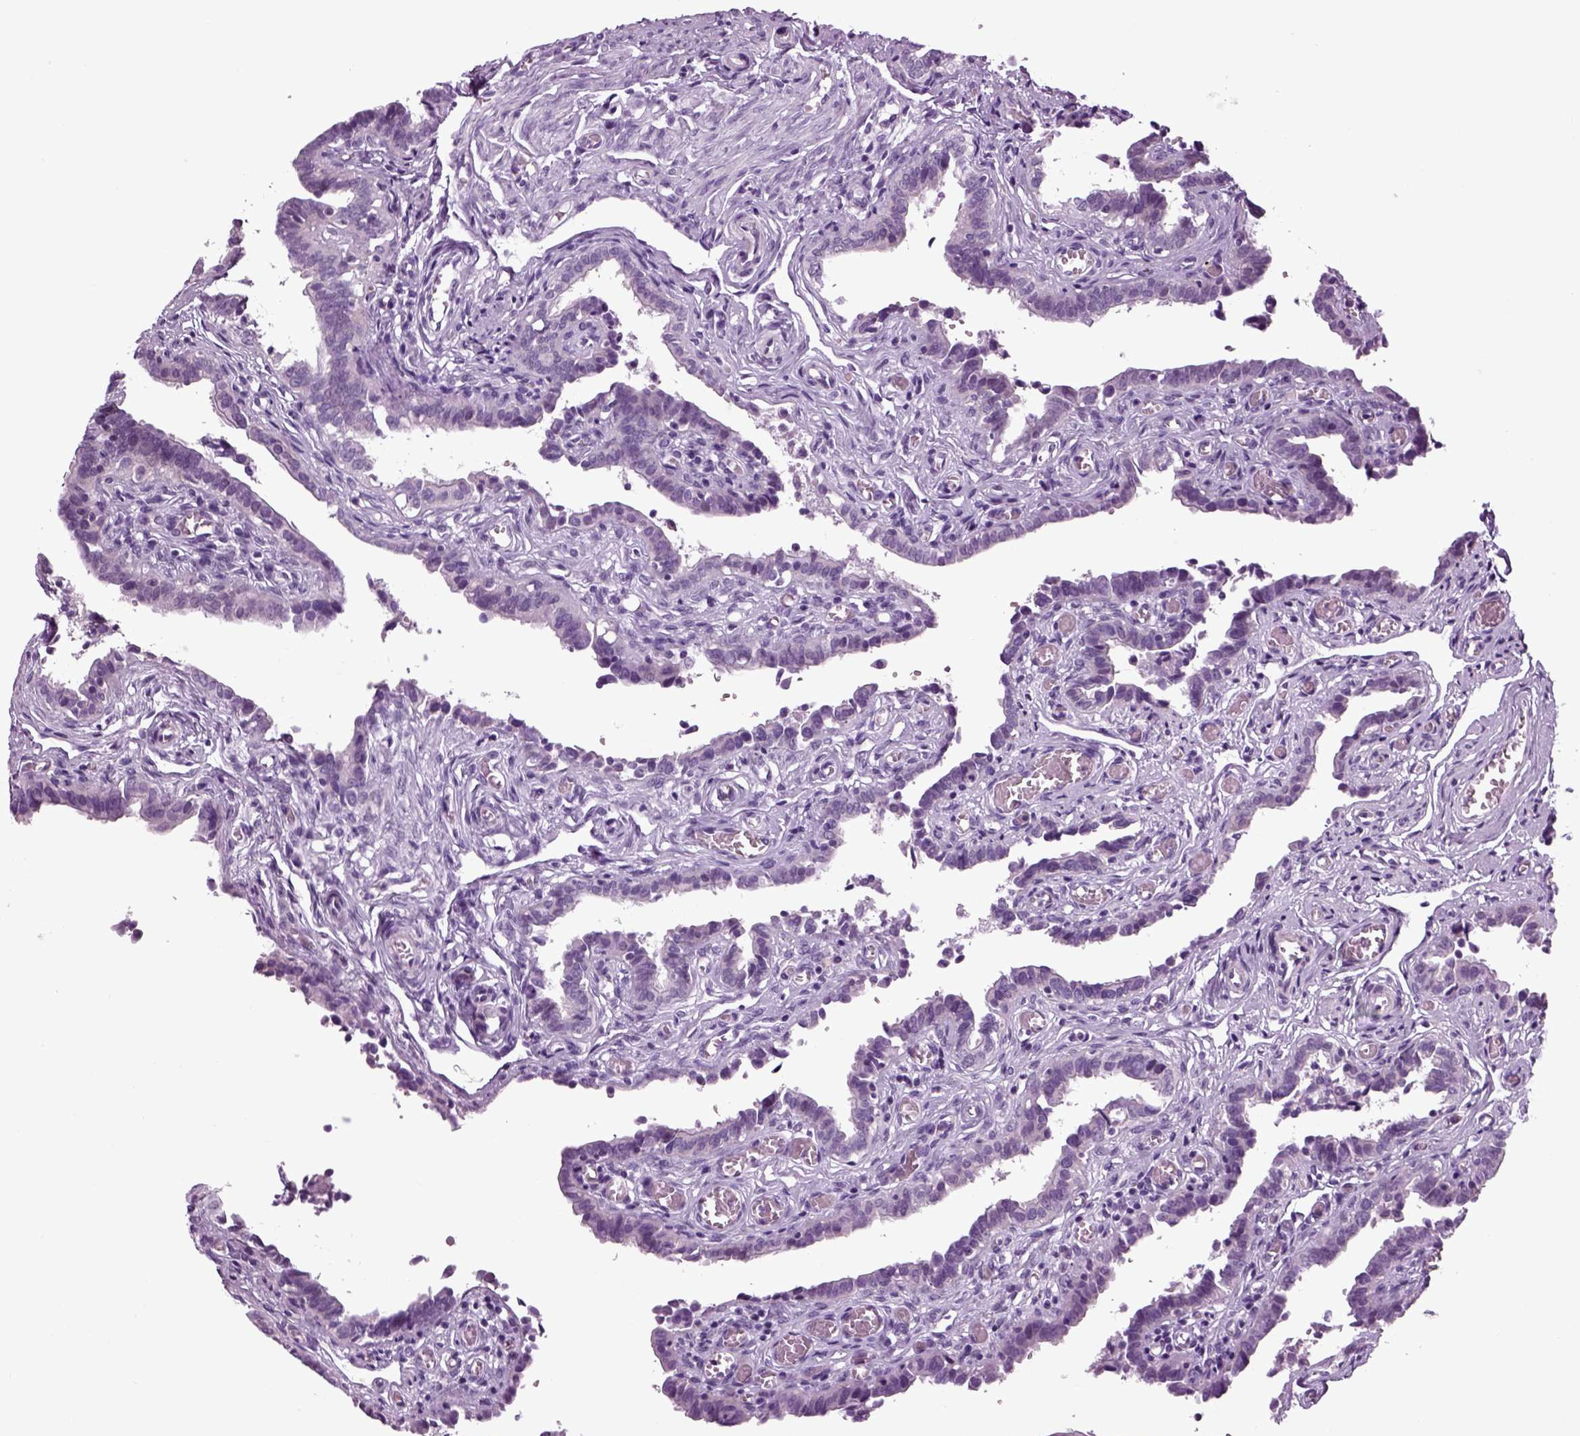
{"staining": {"intensity": "negative", "quantity": "none", "location": "none"}, "tissue": "fallopian tube", "cell_type": "Glandular cells", "image_type": "normal", "snomed": [{"axis": "morphology", "description": "Normal tissue, NOS"}, {"axis": "morphology", "description": "Carcinoma, endometroid"}, {"axis": "topography", "description": "Fallopian tube"}, {"axis": "topography", "description": "Ovary"}], "caption": "This is a image of immunohistochemistry staining of normal fallopian tube, which shows no staining in glandular cells.", "gene": "ARHGAP11A", "patient": {"sex": "female", "age": 42}}